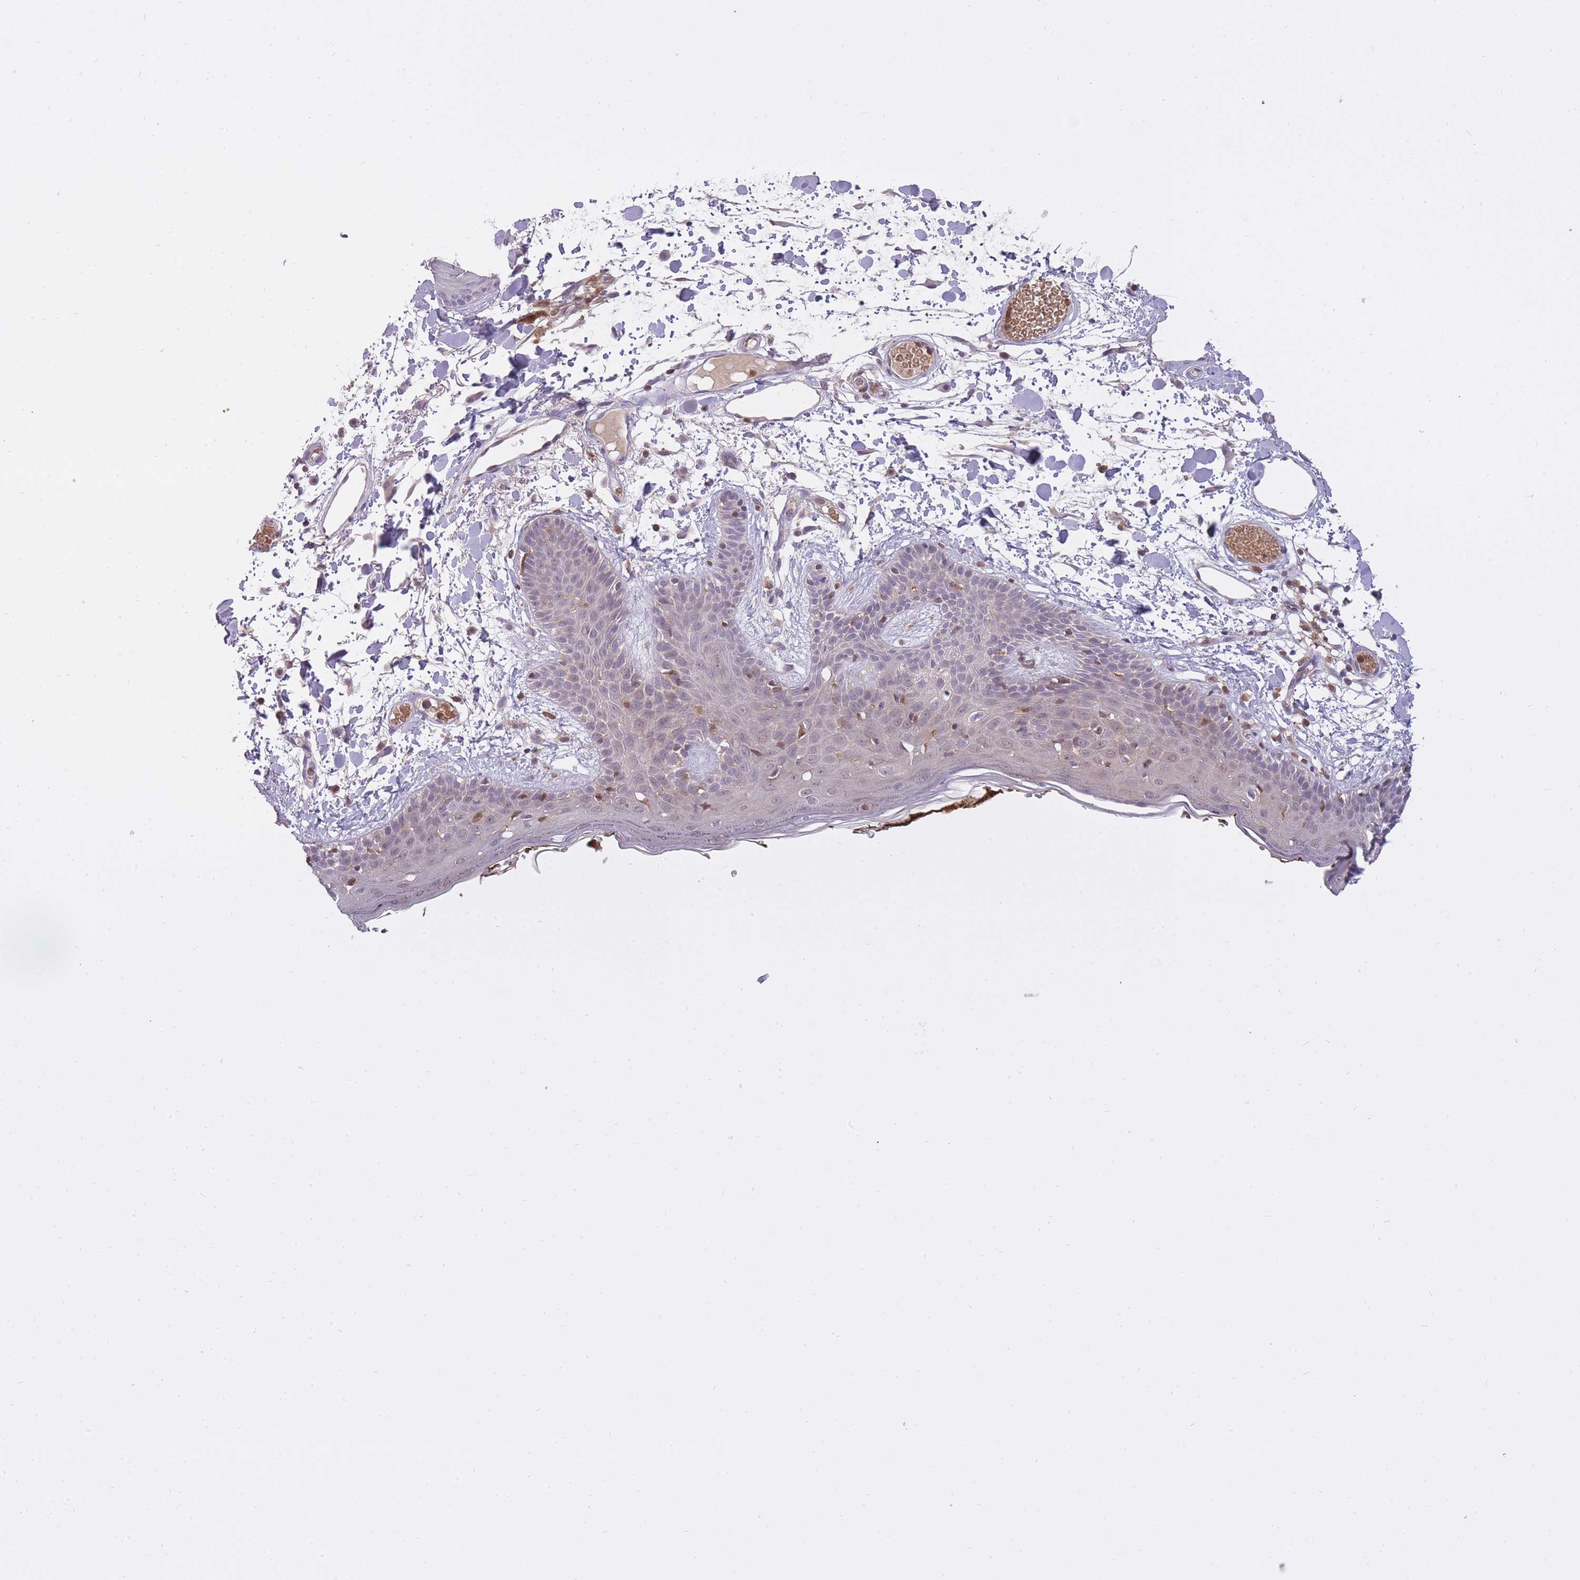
{"staining": {"intensity": "weak", "quantity": "25%-75%", "location": "nuclear"}, "tissue": "skin", "cell_type": "Fibroblasts", "image_type": "normal", "snomed": [{"axis": "morphology", "description": "Normal tissue, NOS"}, {"axis": "topography", "description": "Skin"}], "caption": "The photomicrograph demonstrates immunohistochemical staining of unremarkable skin. There is weak nuclear expression is present in about 25%-75% of fibroblasts. (brown staining indicates protein expression, while blue staining denotes nuclei).", "gene": "CXorf38", "patient": {"sex": "male", "age": 79}}